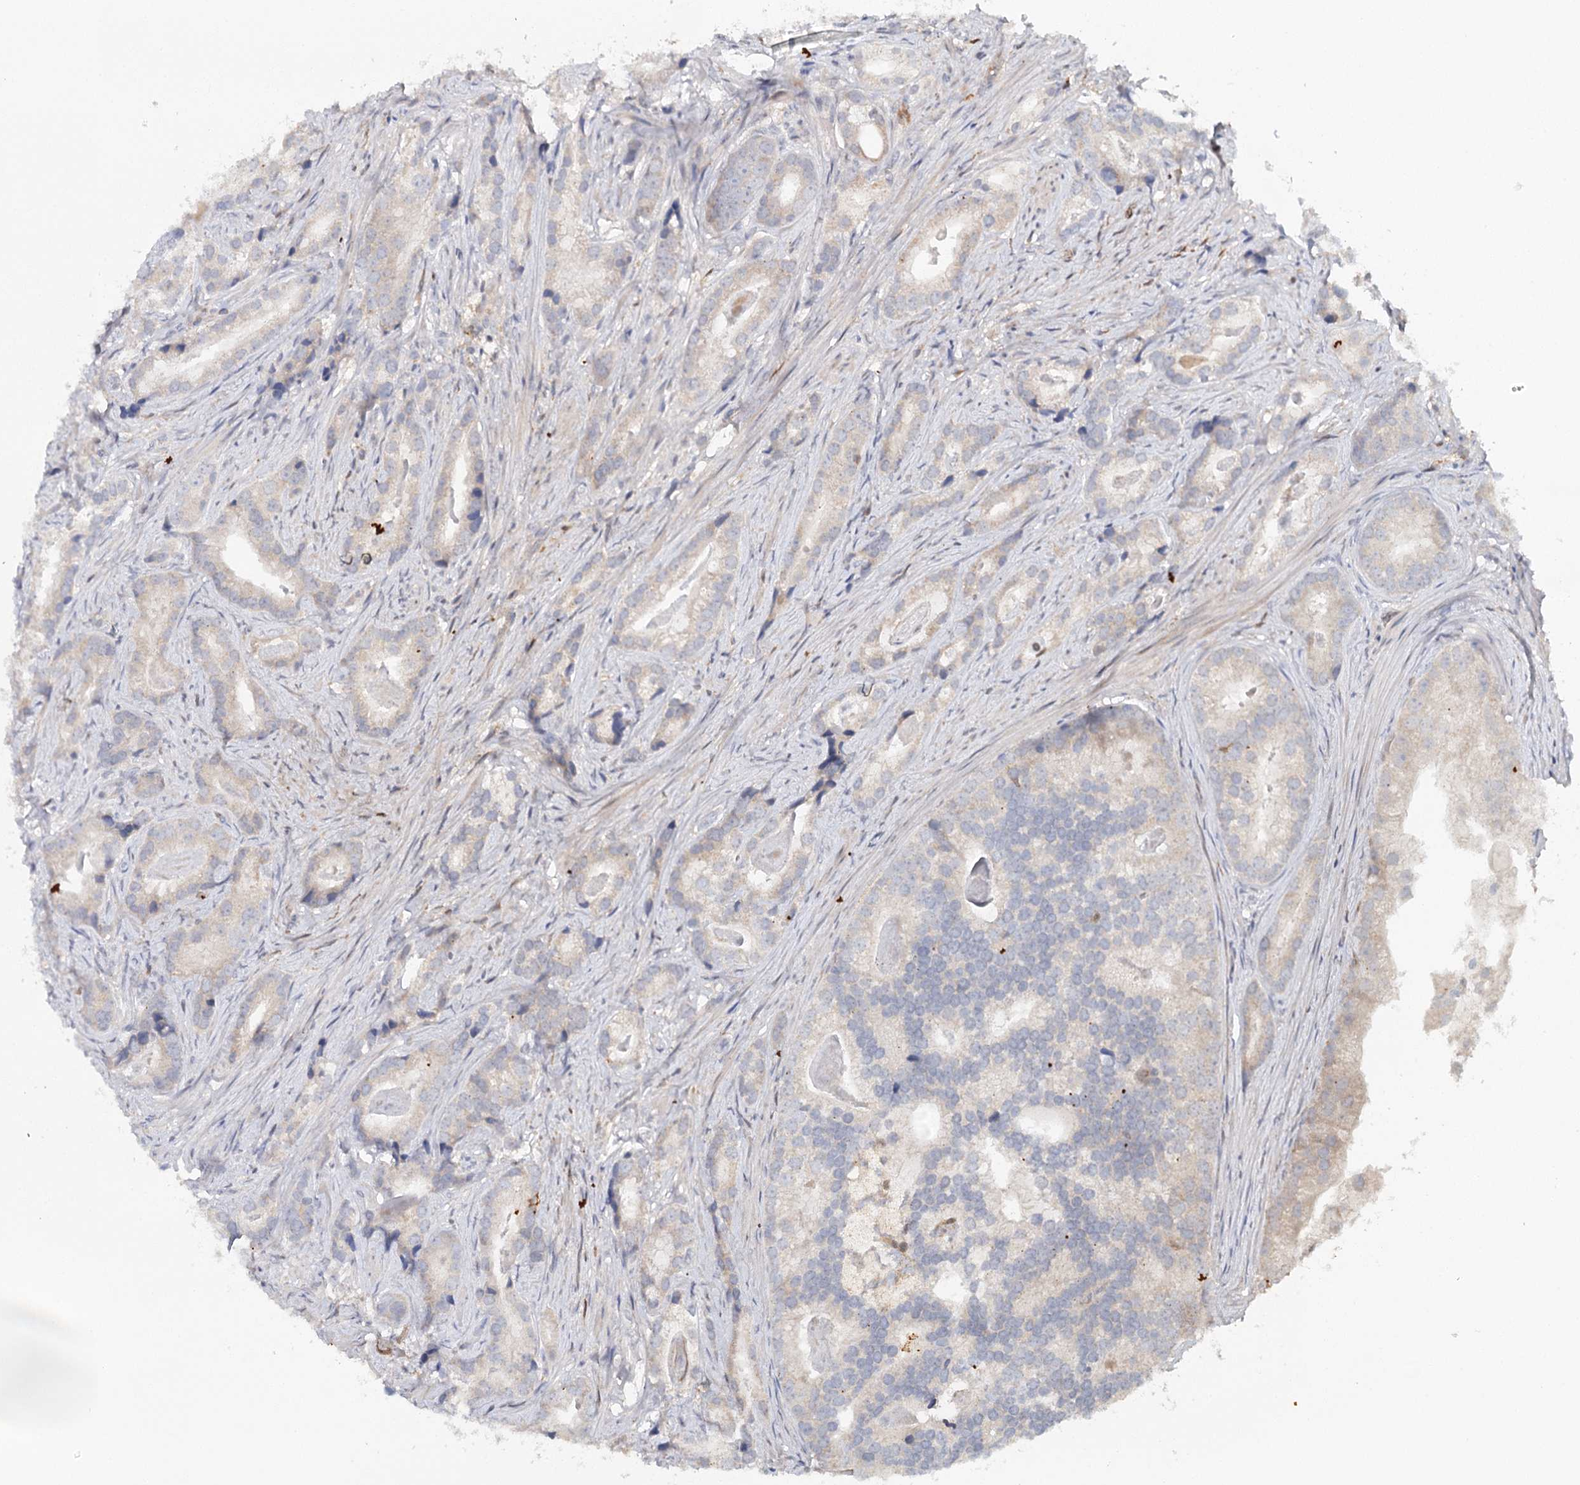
{"staining": {"intensity": "weak", "quantity": "25%-75%", "location": "cytoplasmic/membranous"}, "tissue": "prostate cancer", "cell_type": "Tumor cells", "image_type": "cancer", "snomed": [{"axis": "morphology", "description": "Adenocarcinoma, Low grade"}, {"axis": "topography", "description": "Prostate"}], "caption": "Human prostate adenocarcinoma (low-grade) stained with a brown dye displays weak cytoplasmic/membranous positive positivity in about 25%-75% of tumor cells.", "gene": "SLC41A2", "patient": {"sex": "male", "age": 71}}